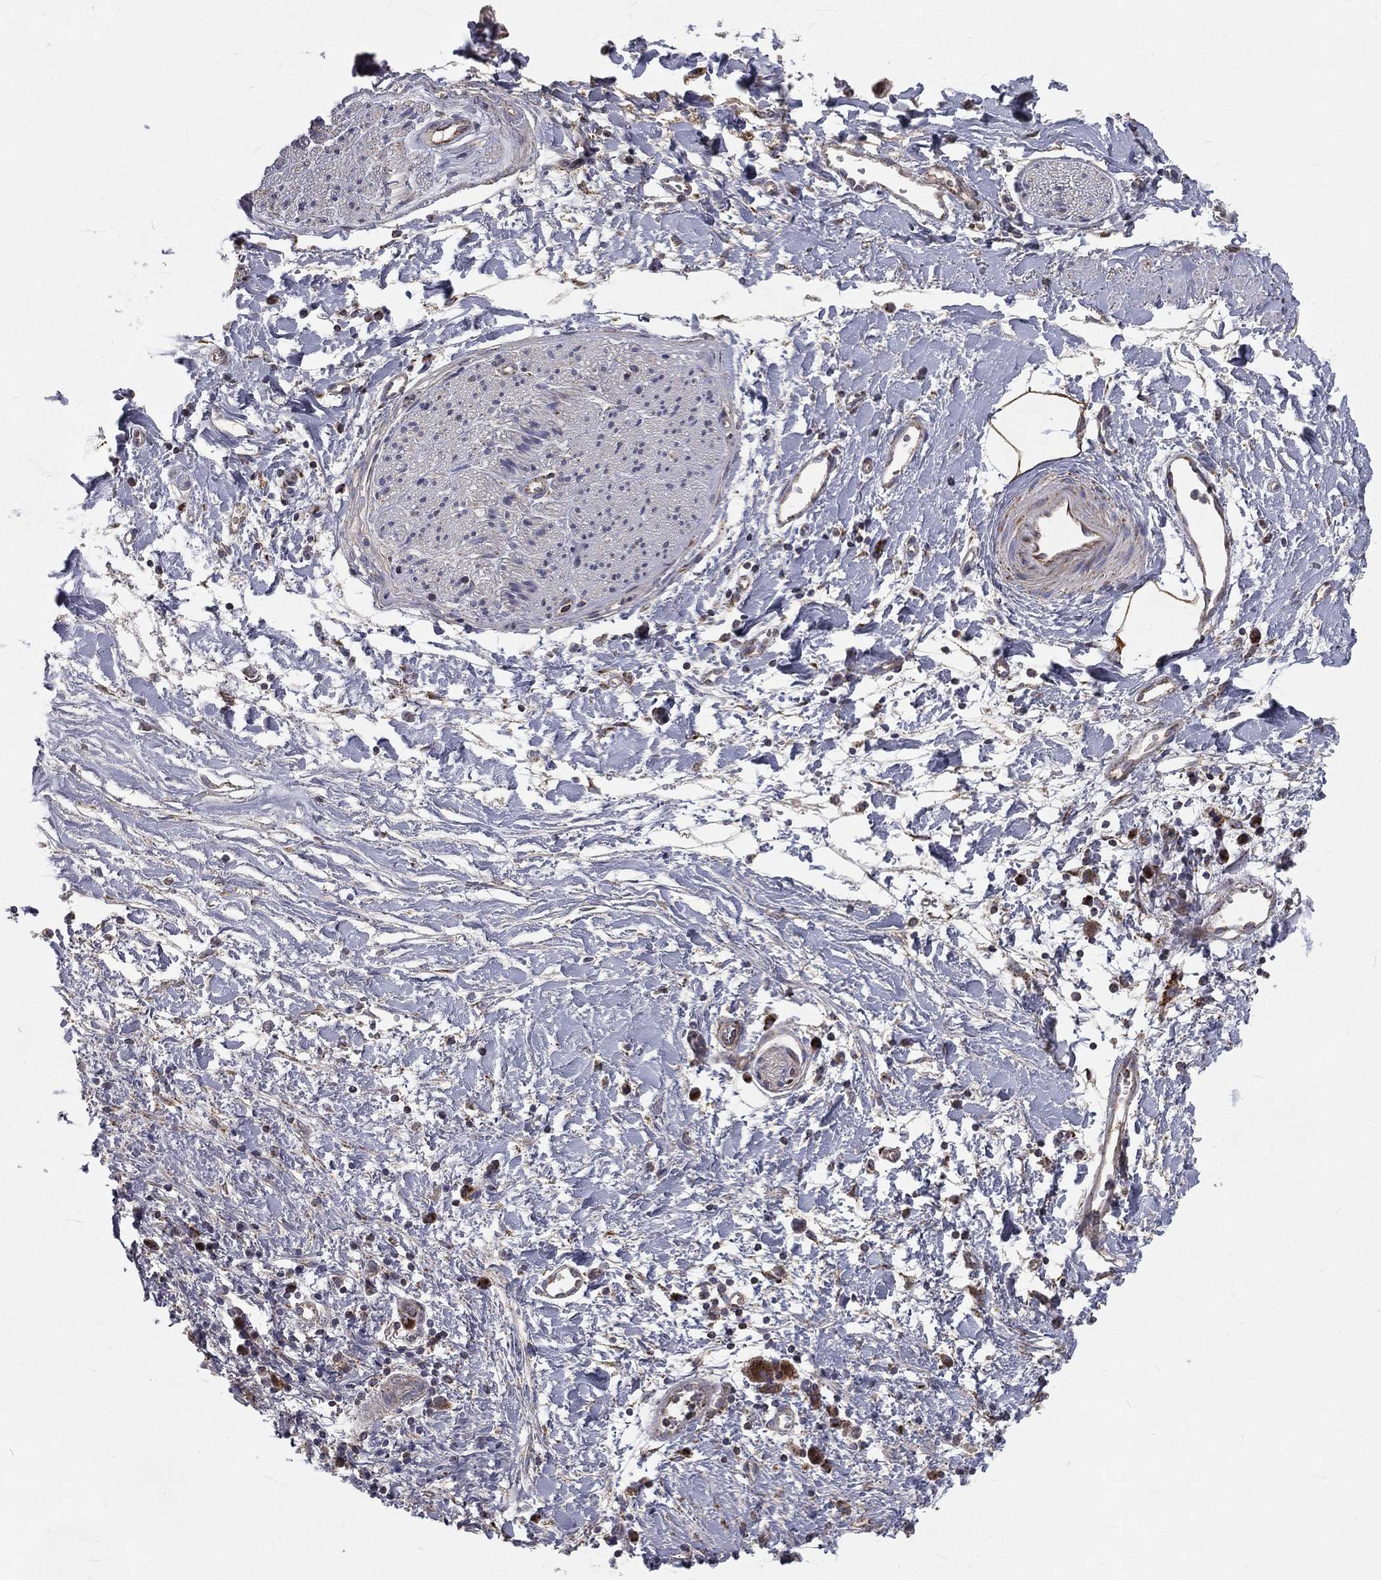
{"staining": {"intensity": "moderate", "quantity": "25%-75%", "location": "cytoplasmic/membranous"}, "tissue": "adipose tissue", "cell_type": "Adipocytes", "image_type": "normal", "snomed": [{"axis": "morphology", "description": "Normal tissue, NOS"}, {"axis": "morphology", "description": "Adenocarcinoma, NOS"}, {"axis": "topography", "description": "Pancreas"}, {"axis": "topography", "description": "Peripheral nerve tissue"}], "caption": "Protein staining of benign adipose tissue reveals moderate cytoplasmic/membranous staining in about 25%-75% of adipocytes.", "gene": "GPD1", "patient": {"sex": "male", "age": 61}}